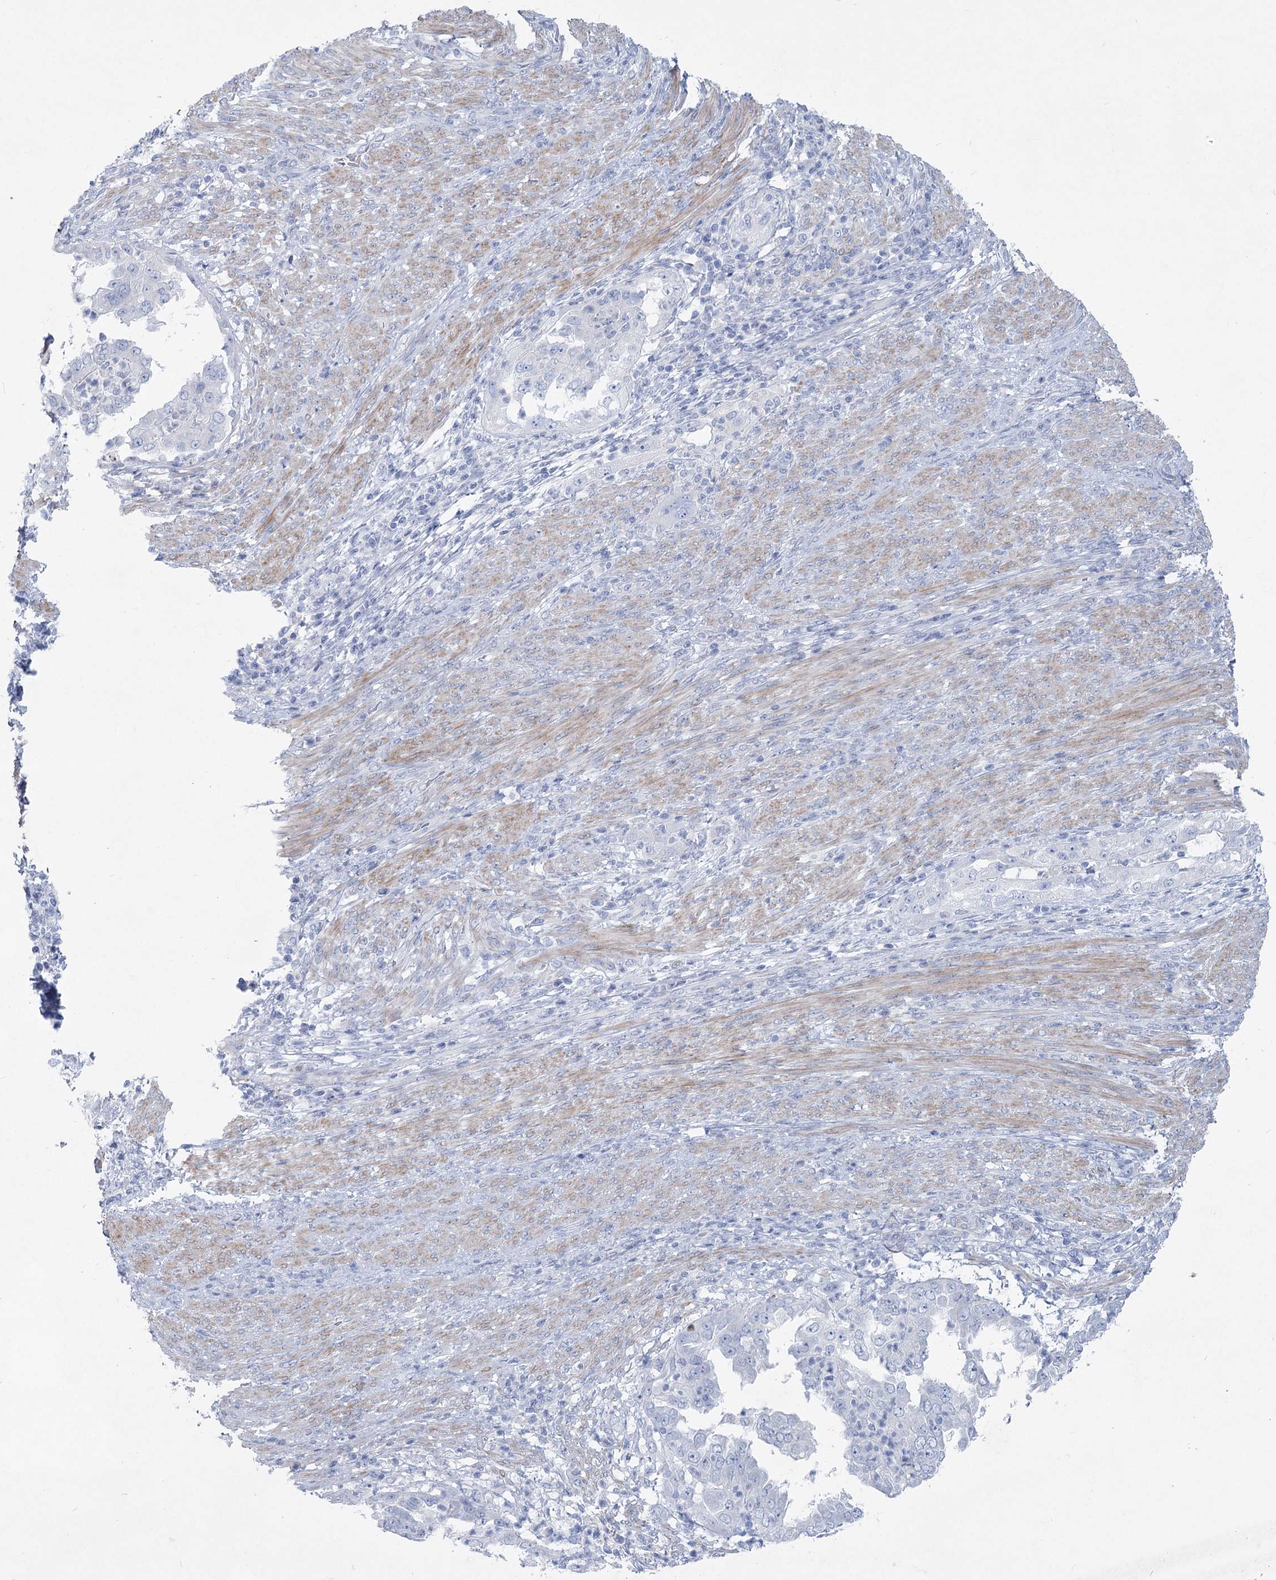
{"staining": {"intensity": "negative", "quantity": "none", "location": "none"}, "tissue": "endometrial cancer", "cell_type": "Tumor cells", "image_type": "cancer", "snomed": [{"axis": "morphology", "description": "Adenocarcinoma, NOS"}, {"axis": "topography", "description": "Endometrium"}], "caption": "Immunohistochemistry of human endometrial cancer (adenocarcinoma) demonstrates no positivity in tumor cells.", "gene": "WDR74", "patient": {"sex": "female", "age": 85}}